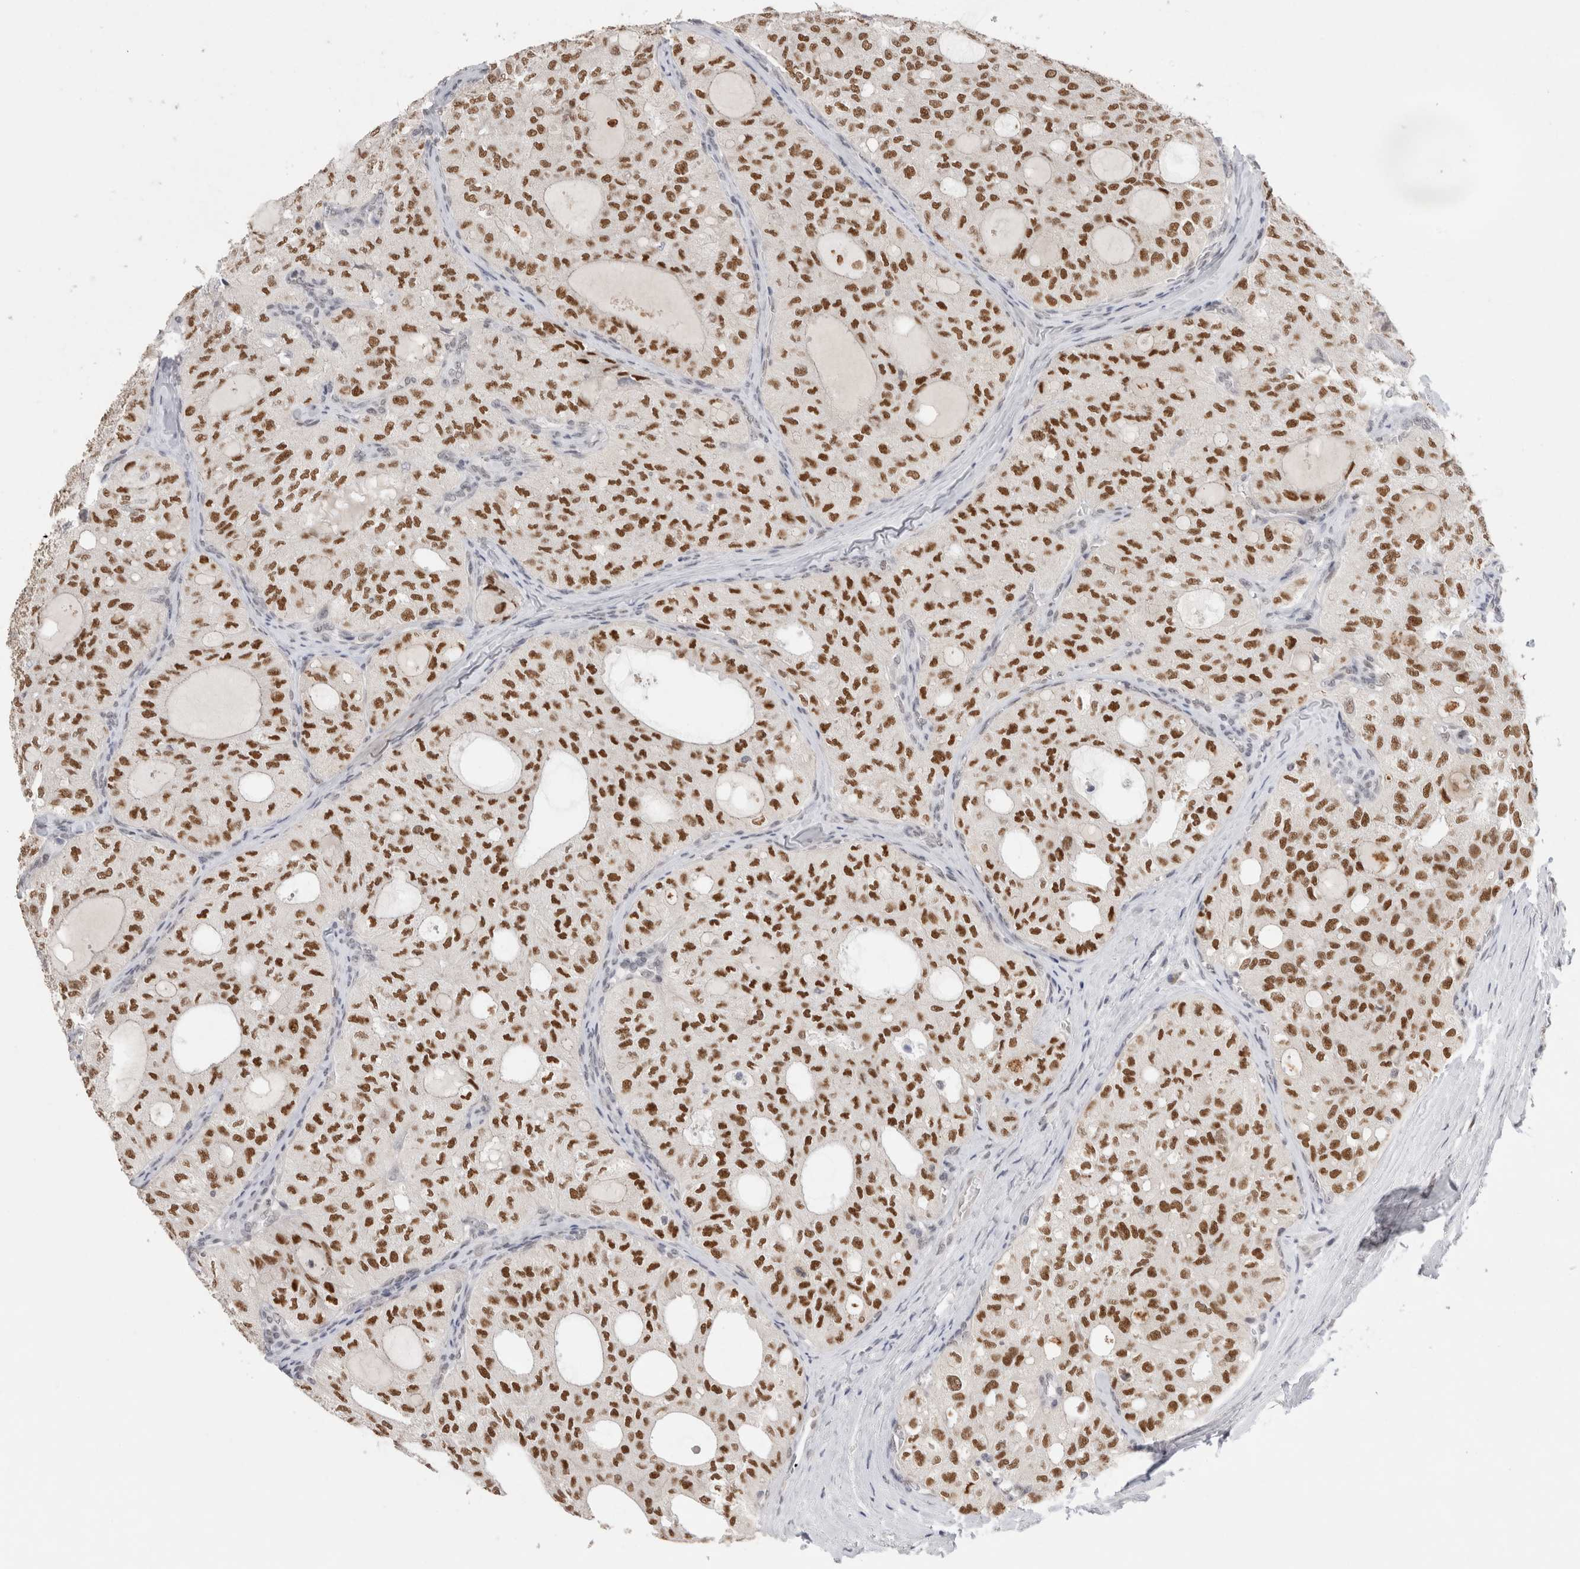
{"staining": {"intensity": "strong", "quantity": ">75%", "location": "nuclear"}, "tissue": "thyroid cancer", "cell_type": "Tumor cells", "image_type": "cancer", "snomed": [{"axis": "morphology", "description": "Follicular adenoma carcinoma, NOS"}, {"axis": "topography", "description": "Thyroid gland"}], "caption": "Immunohistochemical staining of follicular adenoma carcinoma (thyroid) displays high levels of strong nuclear protein expression in about >75% of tumor cells. (Stains: DAB (3,3'-diaminobenzidine) in brown, nuclei in blue, Microscopy: brightfield microscopy at high magnification).", "gene": "RECQL4", "patient": {"sex": "male", "age": 75}}